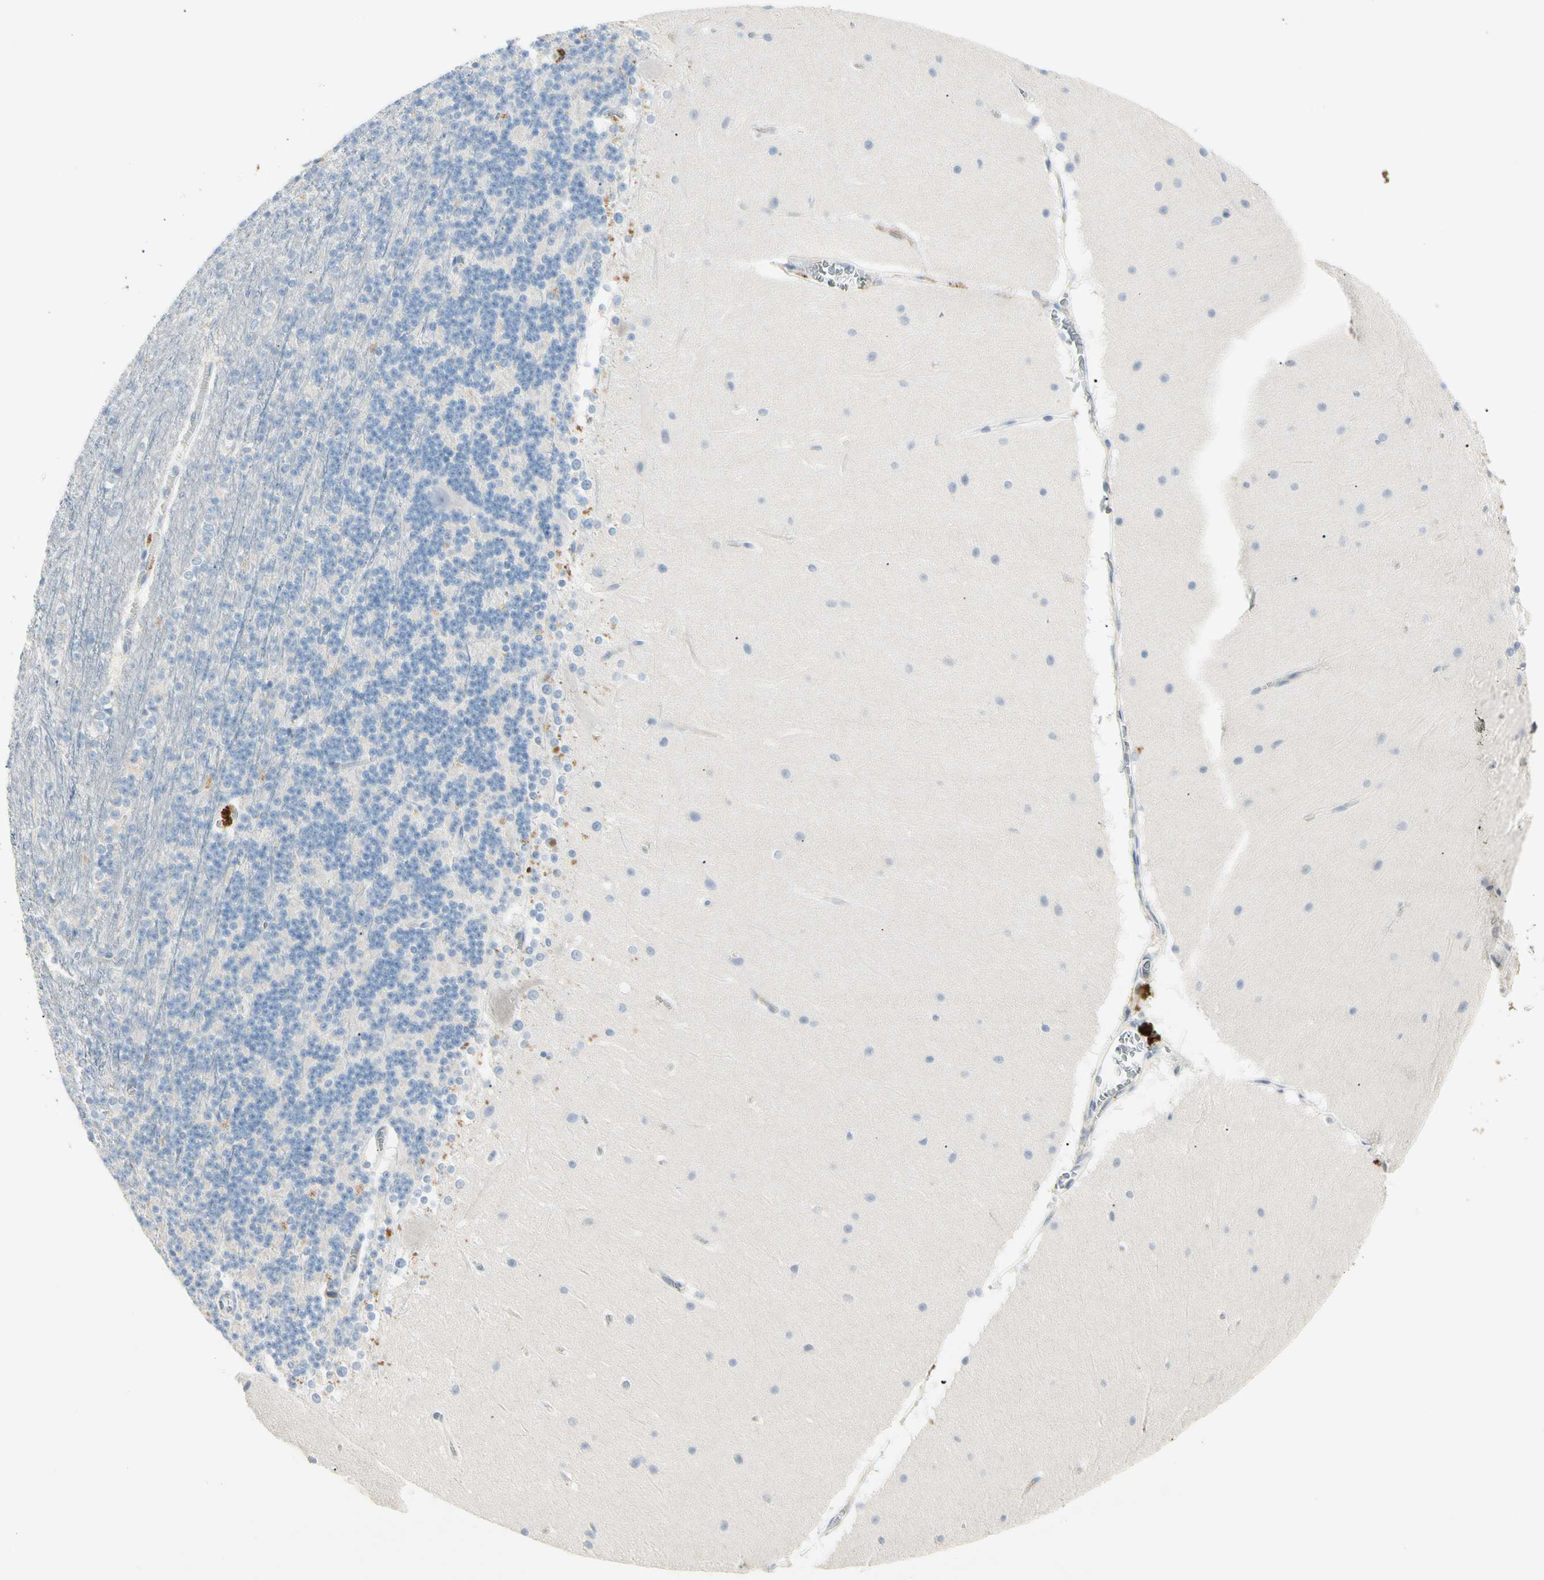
{"staining": {"intensity": "negative", "quantity": "none", "location": "none"}, "tissue": "cerebellum", "cell_type": "Cells in granular layer", "image_type": "normal", "snomed": [{"axis": "morphology", "description": "Normal tissue, NOS"}, {"axis": "topography", "description": "Cerebellum"}], "caption": "Immunohistochemistry (IHC) of benign human cerebellum shows no positivity in cells in granular layer.", "gene": "ALDH18A1", "patient": {"sex": "female", "age": 19}}